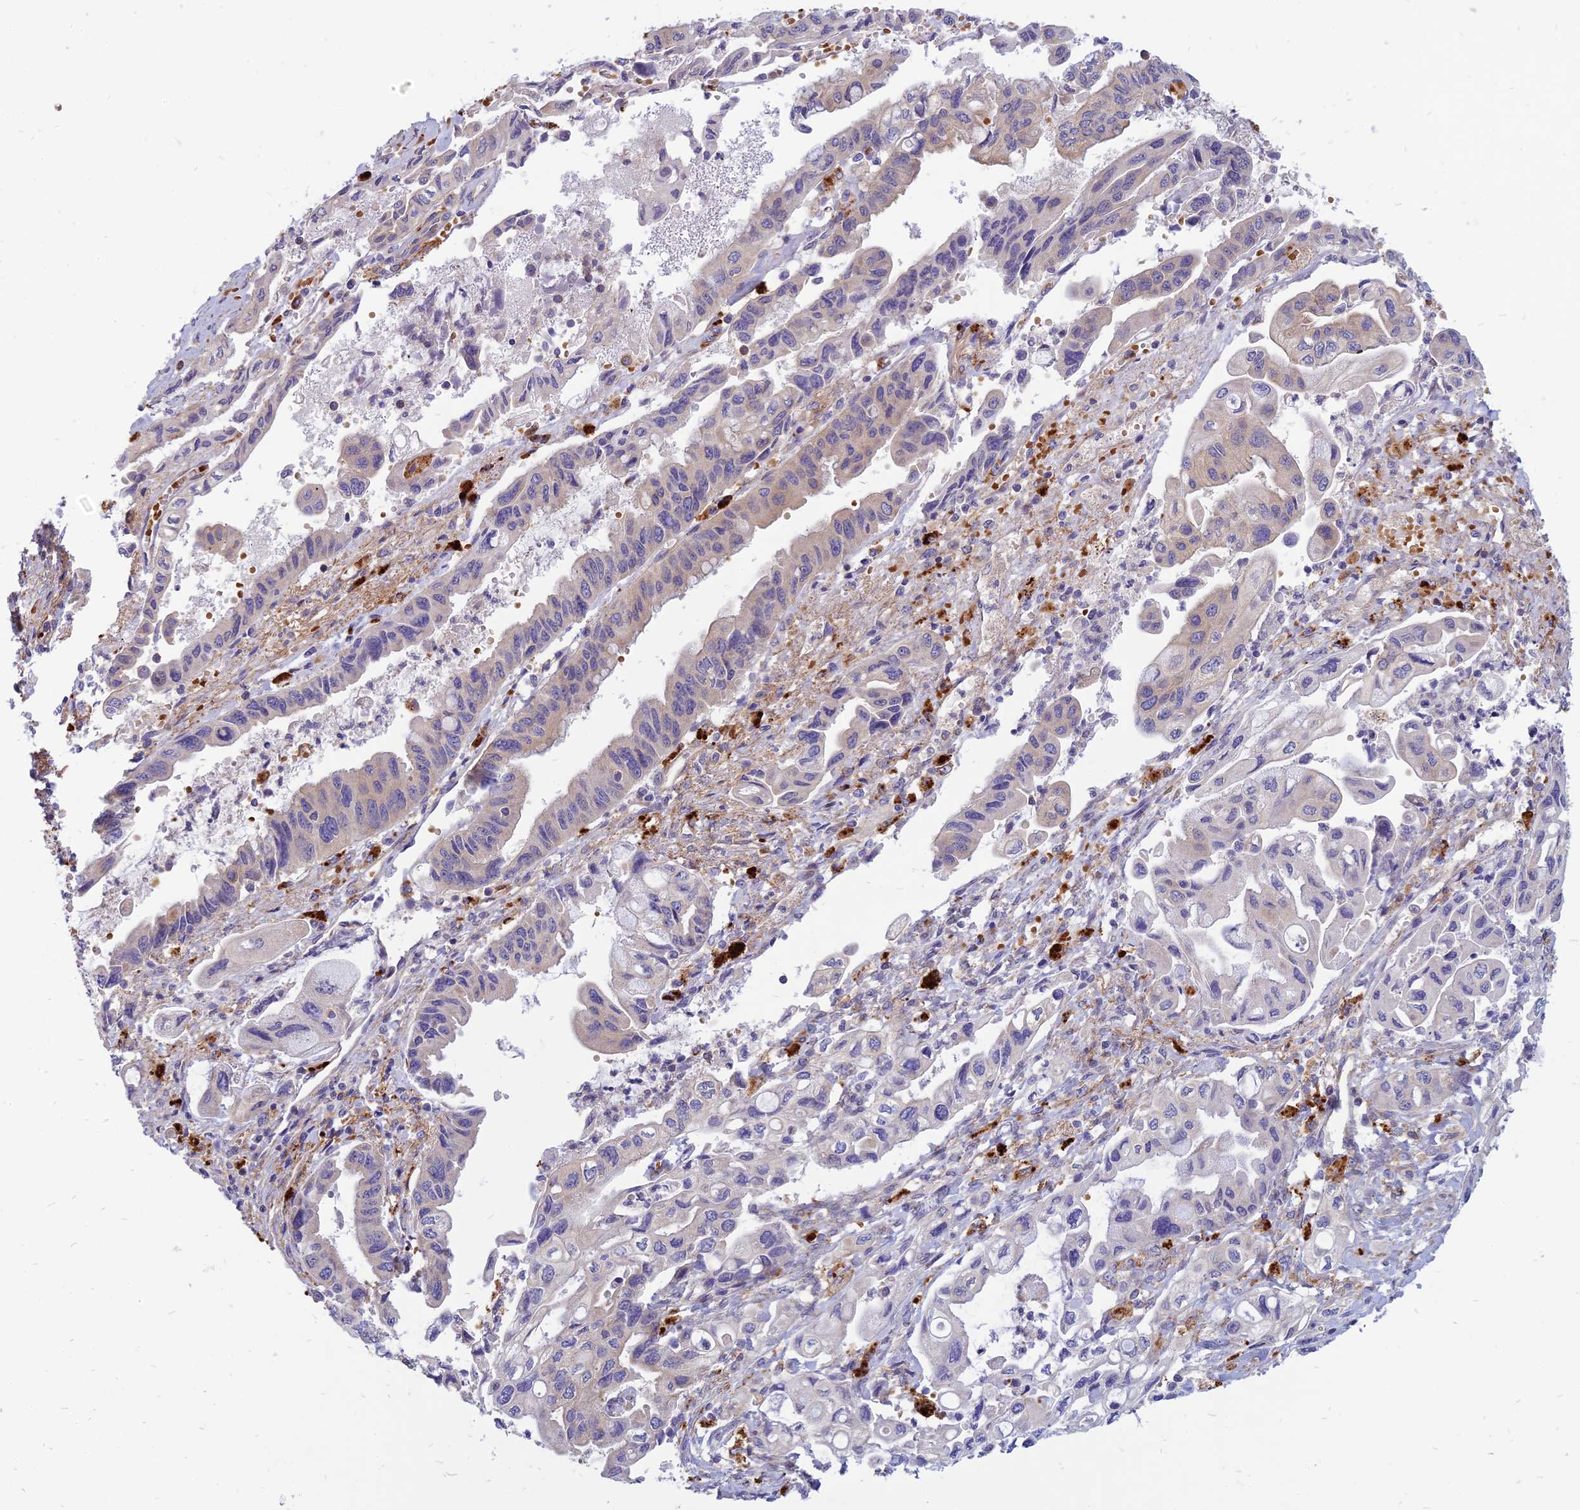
{"staining": {"intensity": "moderate", "quantity": "<25%", "location": "cytoplasmic/membranous"}, "tissue": "pancreatic cancer", "cell_type": "Tumor cells", "image_type": "cancer", "snomed": [{"axis": "morphology", "description": "Adenocarcinoma, NOS"}, {"axis": "topography", "description": "Pancreas"}], "caption": "An image showing moderate cytoplasmic/membranous staining in approximately <25% of tumor cells in pancreatic cancer (adenocarcinoma), as visualized by brown immunohistochemical staining.", "gene": "PHKA2", "patient": {"sex": "female", "age": 50}}